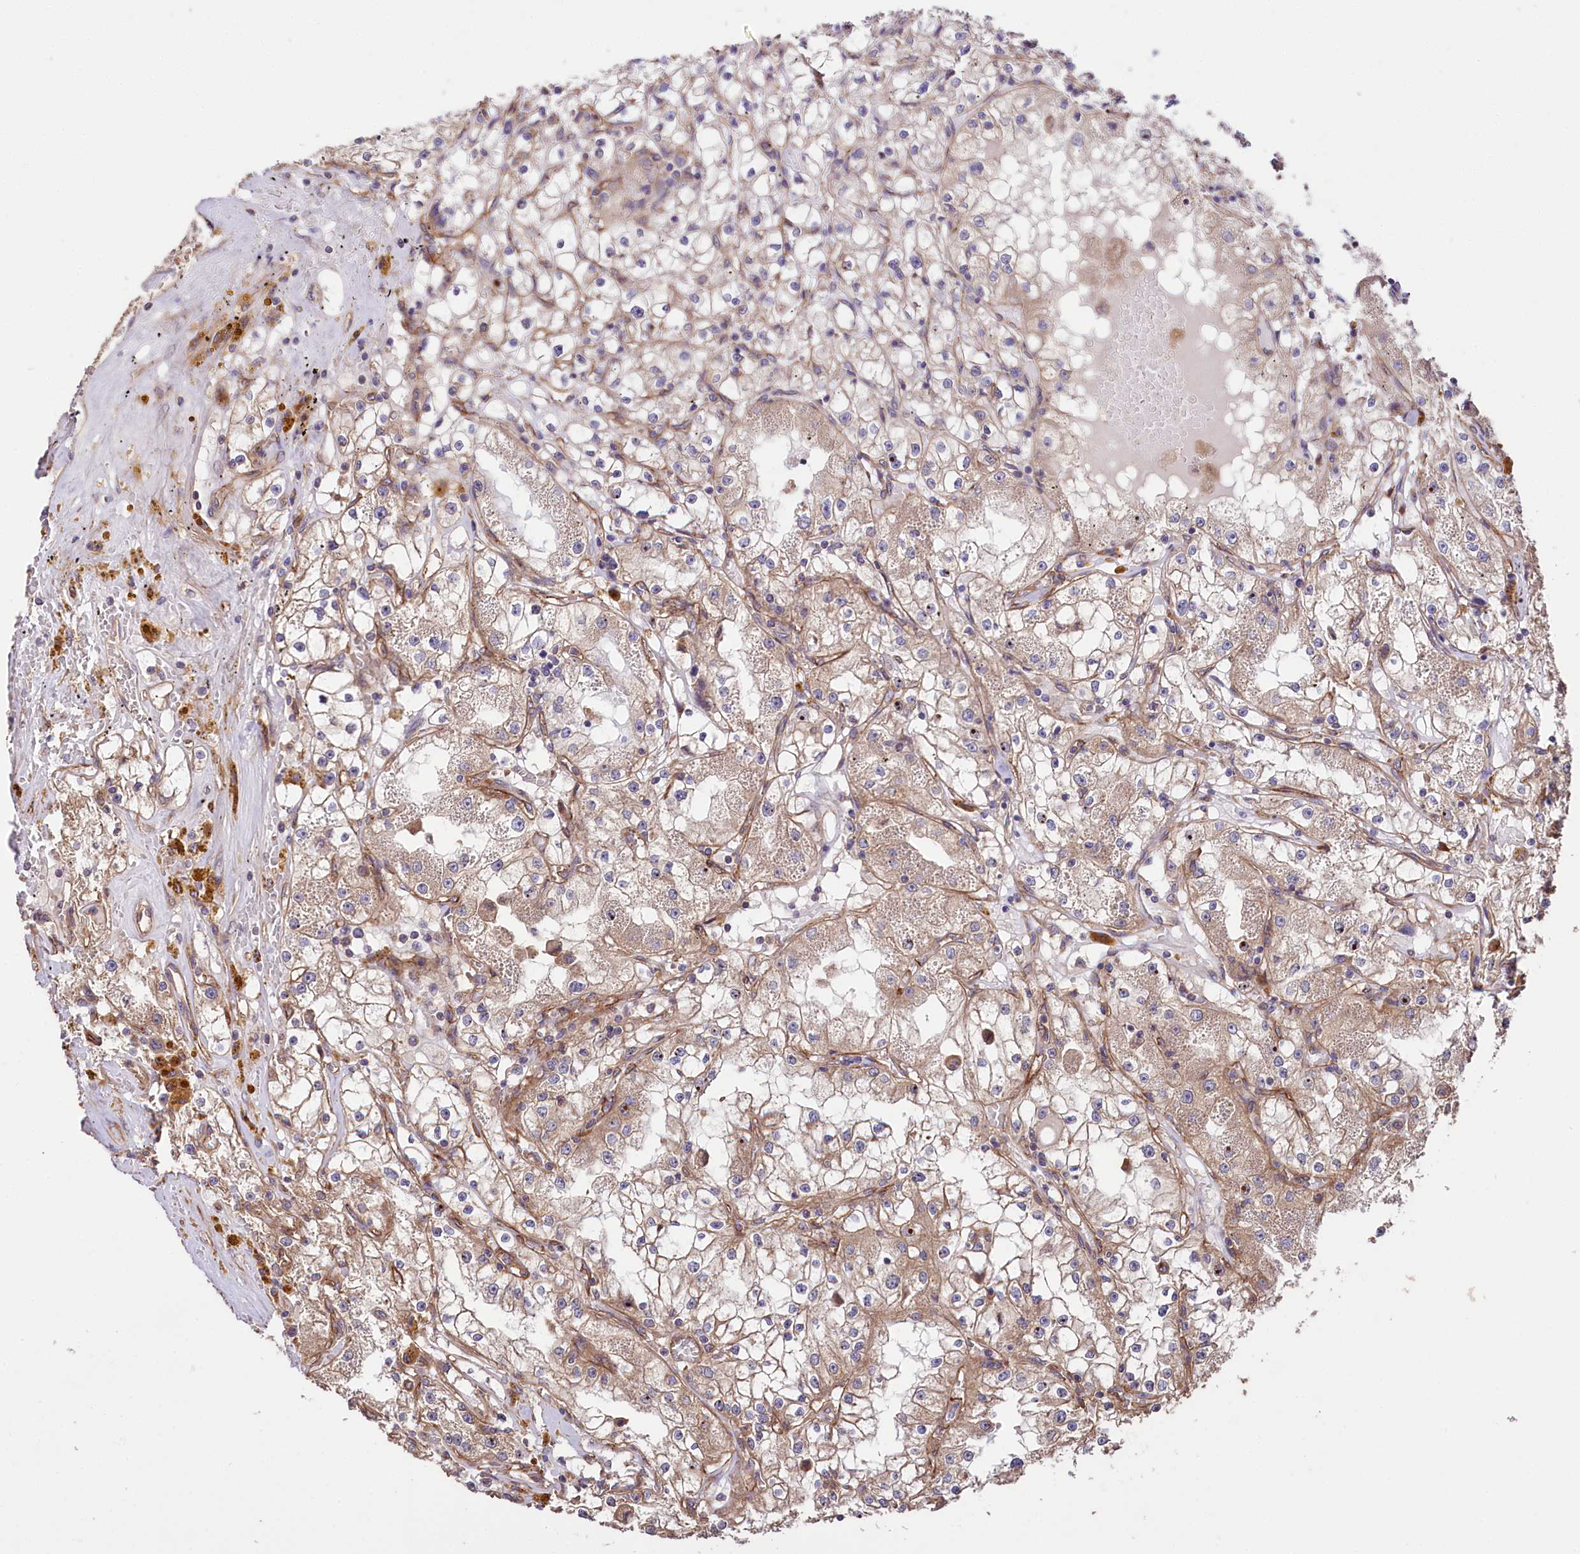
{"staining": {"intensity": "moderate", "quantity": "<25%", "location": "cytoplasmic/membranous"}, "tissue": "renal cancer", "cell_type": "Tumor cells", "image_type": "cancer", "snomed": [{"axis": "morphology", "description": "Adenocarcinoma, NOS"}, {"axis": "topography", "description": "Kidney"}], "caption": "Adenocarcinoma (renal) was stained to show a protein in brown. There is low levels of moderate cytoplasmic/membranous expression in about <25% of tumor cells.", "gene": "CEP295", "patient": {"sex": "male", "age": 56}}